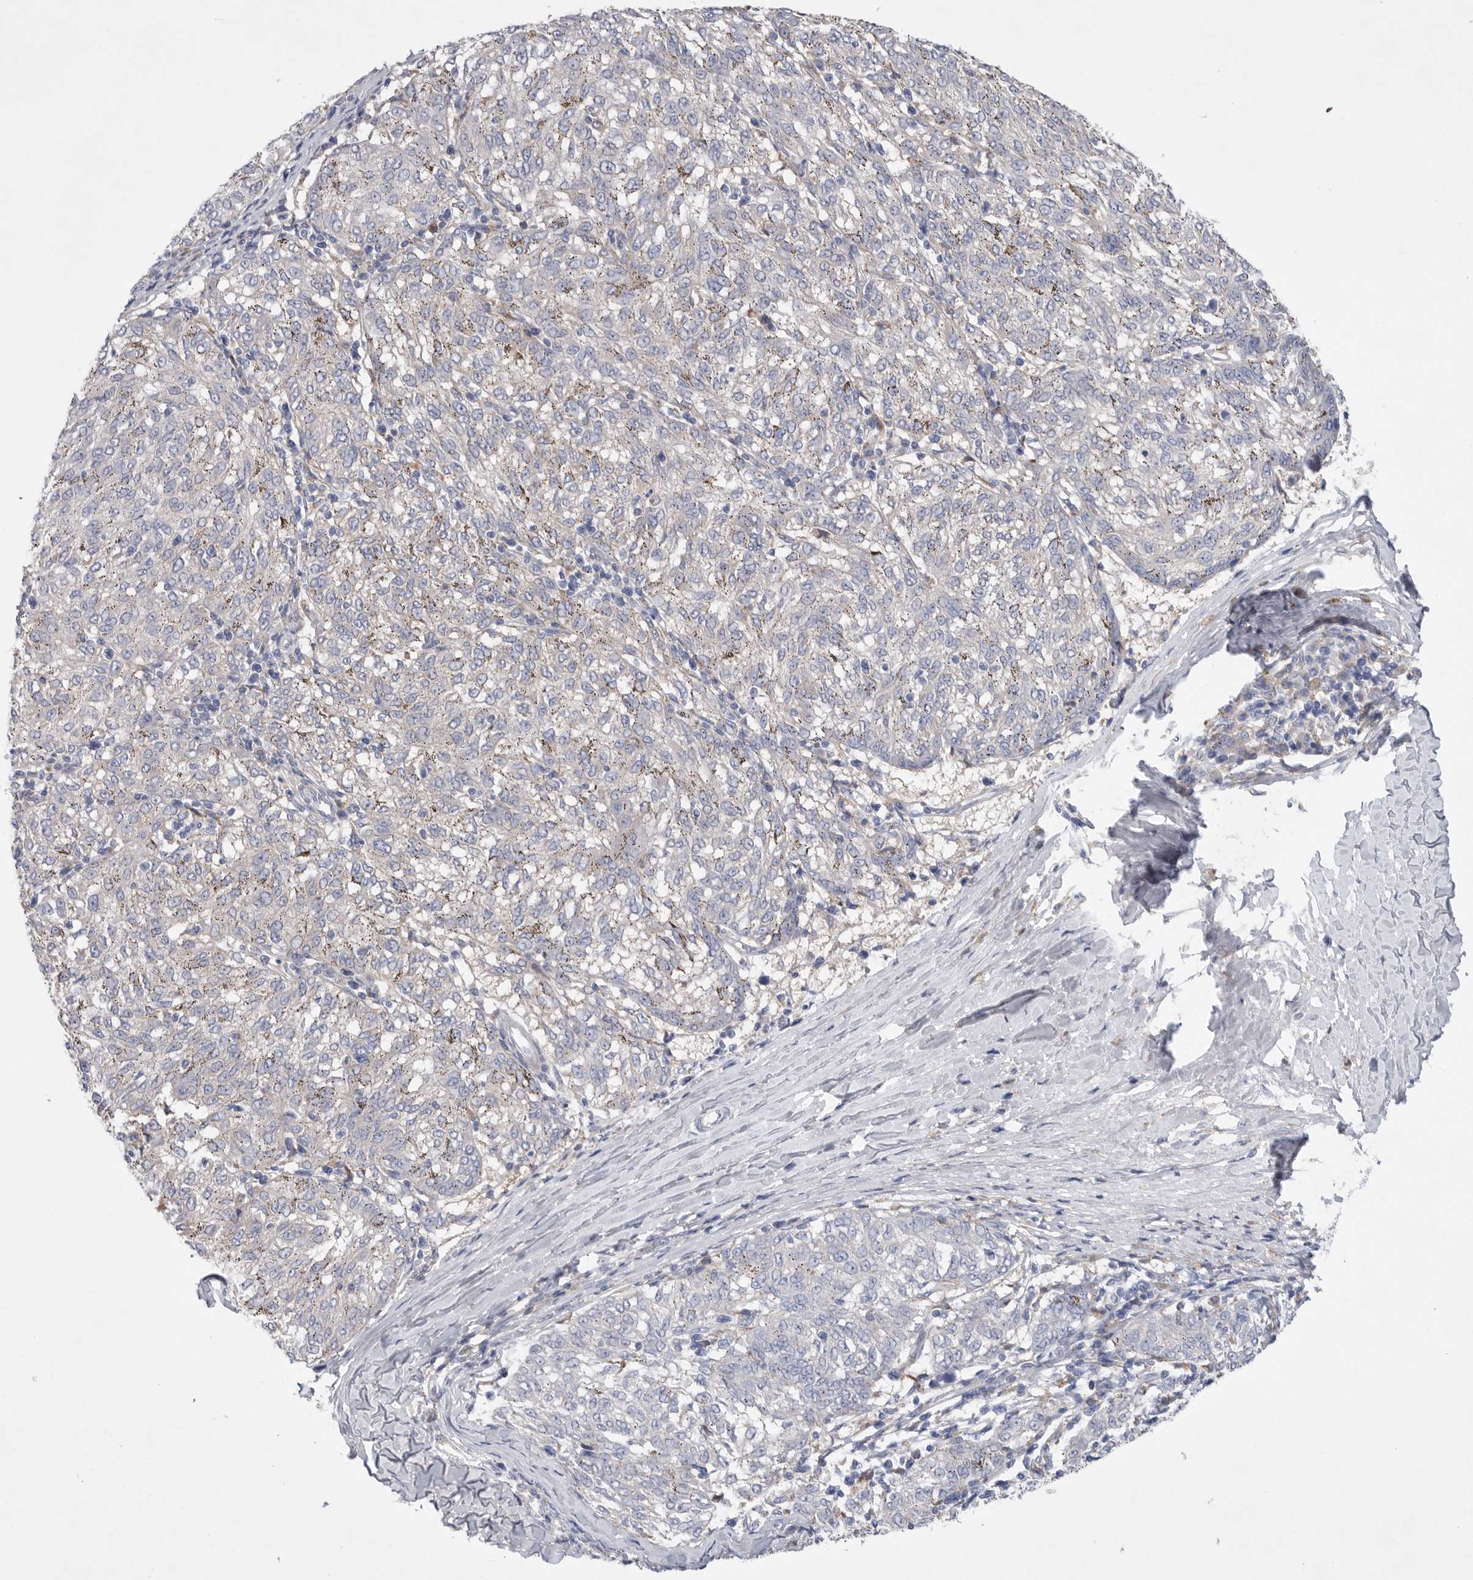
{"staining": {"intensity": "negative", "quantity": "none", "location": "none"}, "tissue": "melanoma", "cell_type": "Tumor cells", "image_type": "cancer", "snomed": [{"axis": "morphology", "description": "Malignant melanoma, NOS"}, {"axis": "topography", "description": "Skin"}], "caption": "Image shows no significant protein expression in tumor cells of melanoma.", "gene": "CAMK2B", "patient": {"sex": "female", "age": 72}}